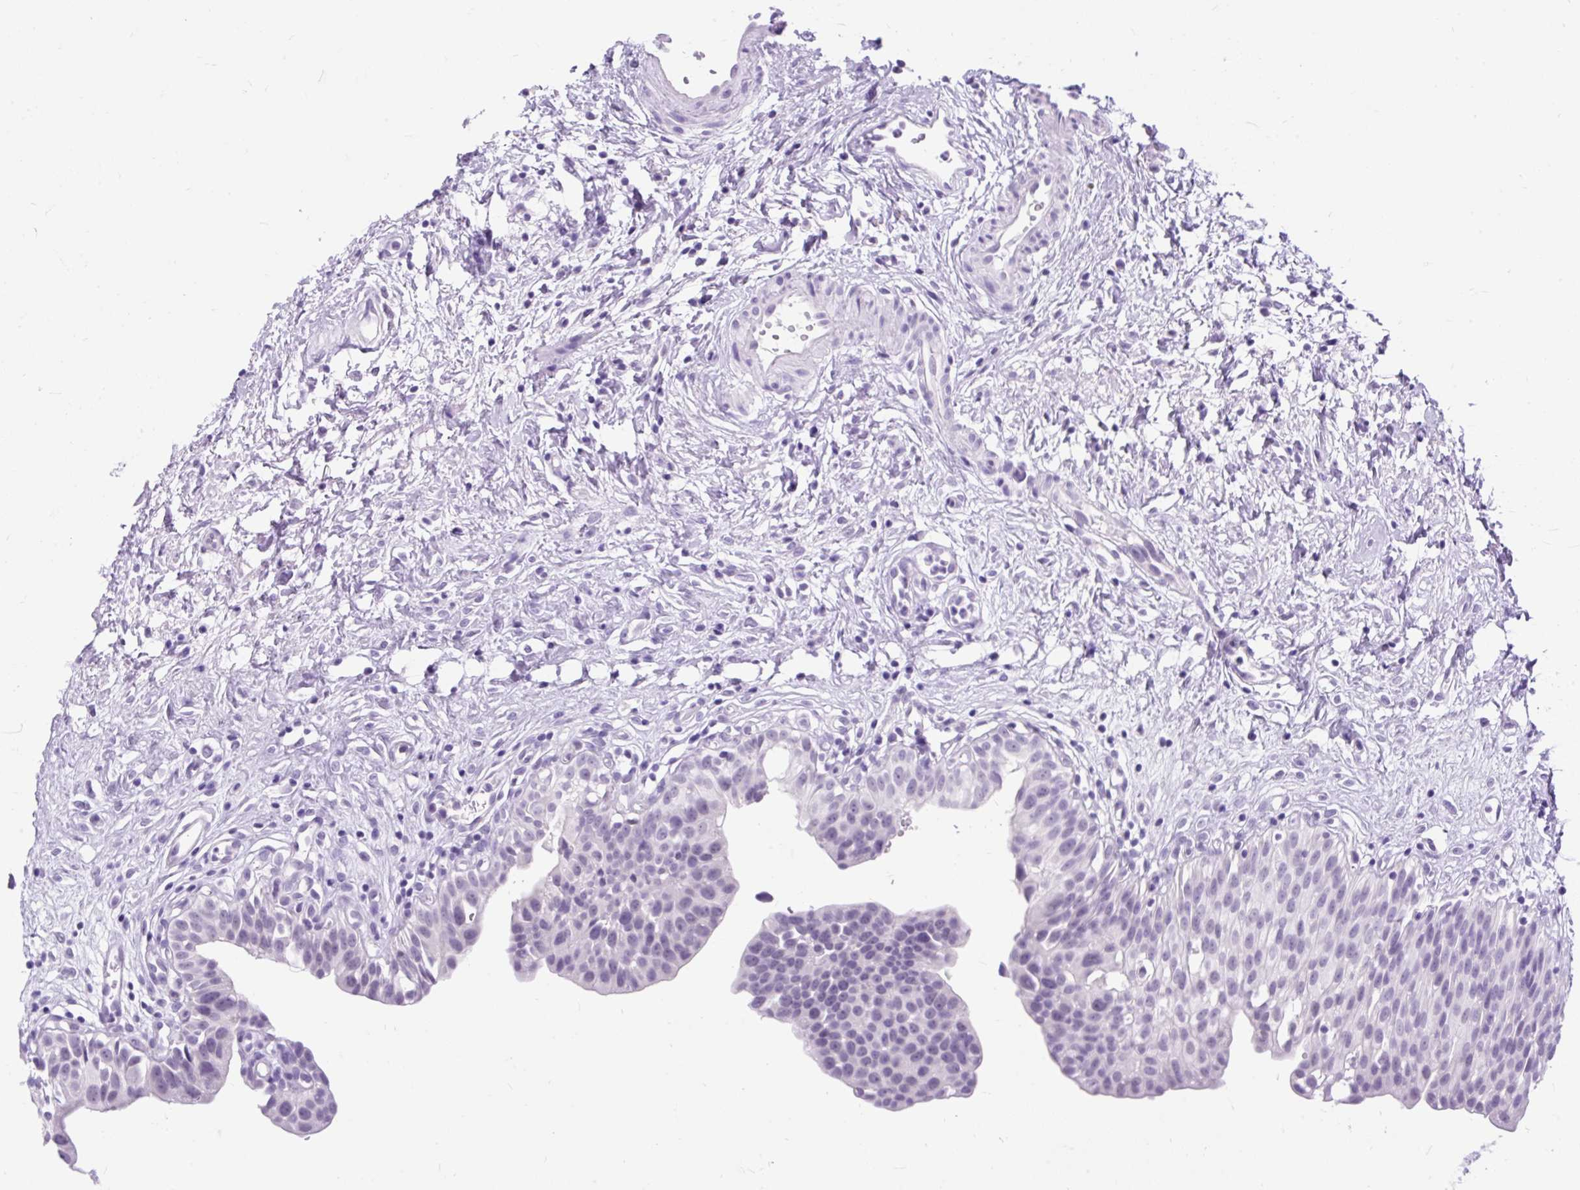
{"staining": {"intensity": "negative", "quantity": "none", "location": "none"}, "tissue": "urinary bladder", "cell_type": "Urothelial cells", "image_type": "normal", "snomed": [{"axis": "morphology", "description": "Normal tissue, NOS"}, {"axis": "topography", "description": "Urinary bladder"}], "caption": "Immunohistochemical staining of benign human urinary bladder displays no significant expression in urothelial cells. The staining is performed using DAB (3,3'-diaminobenzidine) brown chromogen with nuclei counter-stained in using hematoxylin.", "gene": "SCGB1A1", "patient": {"sex": "male", "age": 51}}